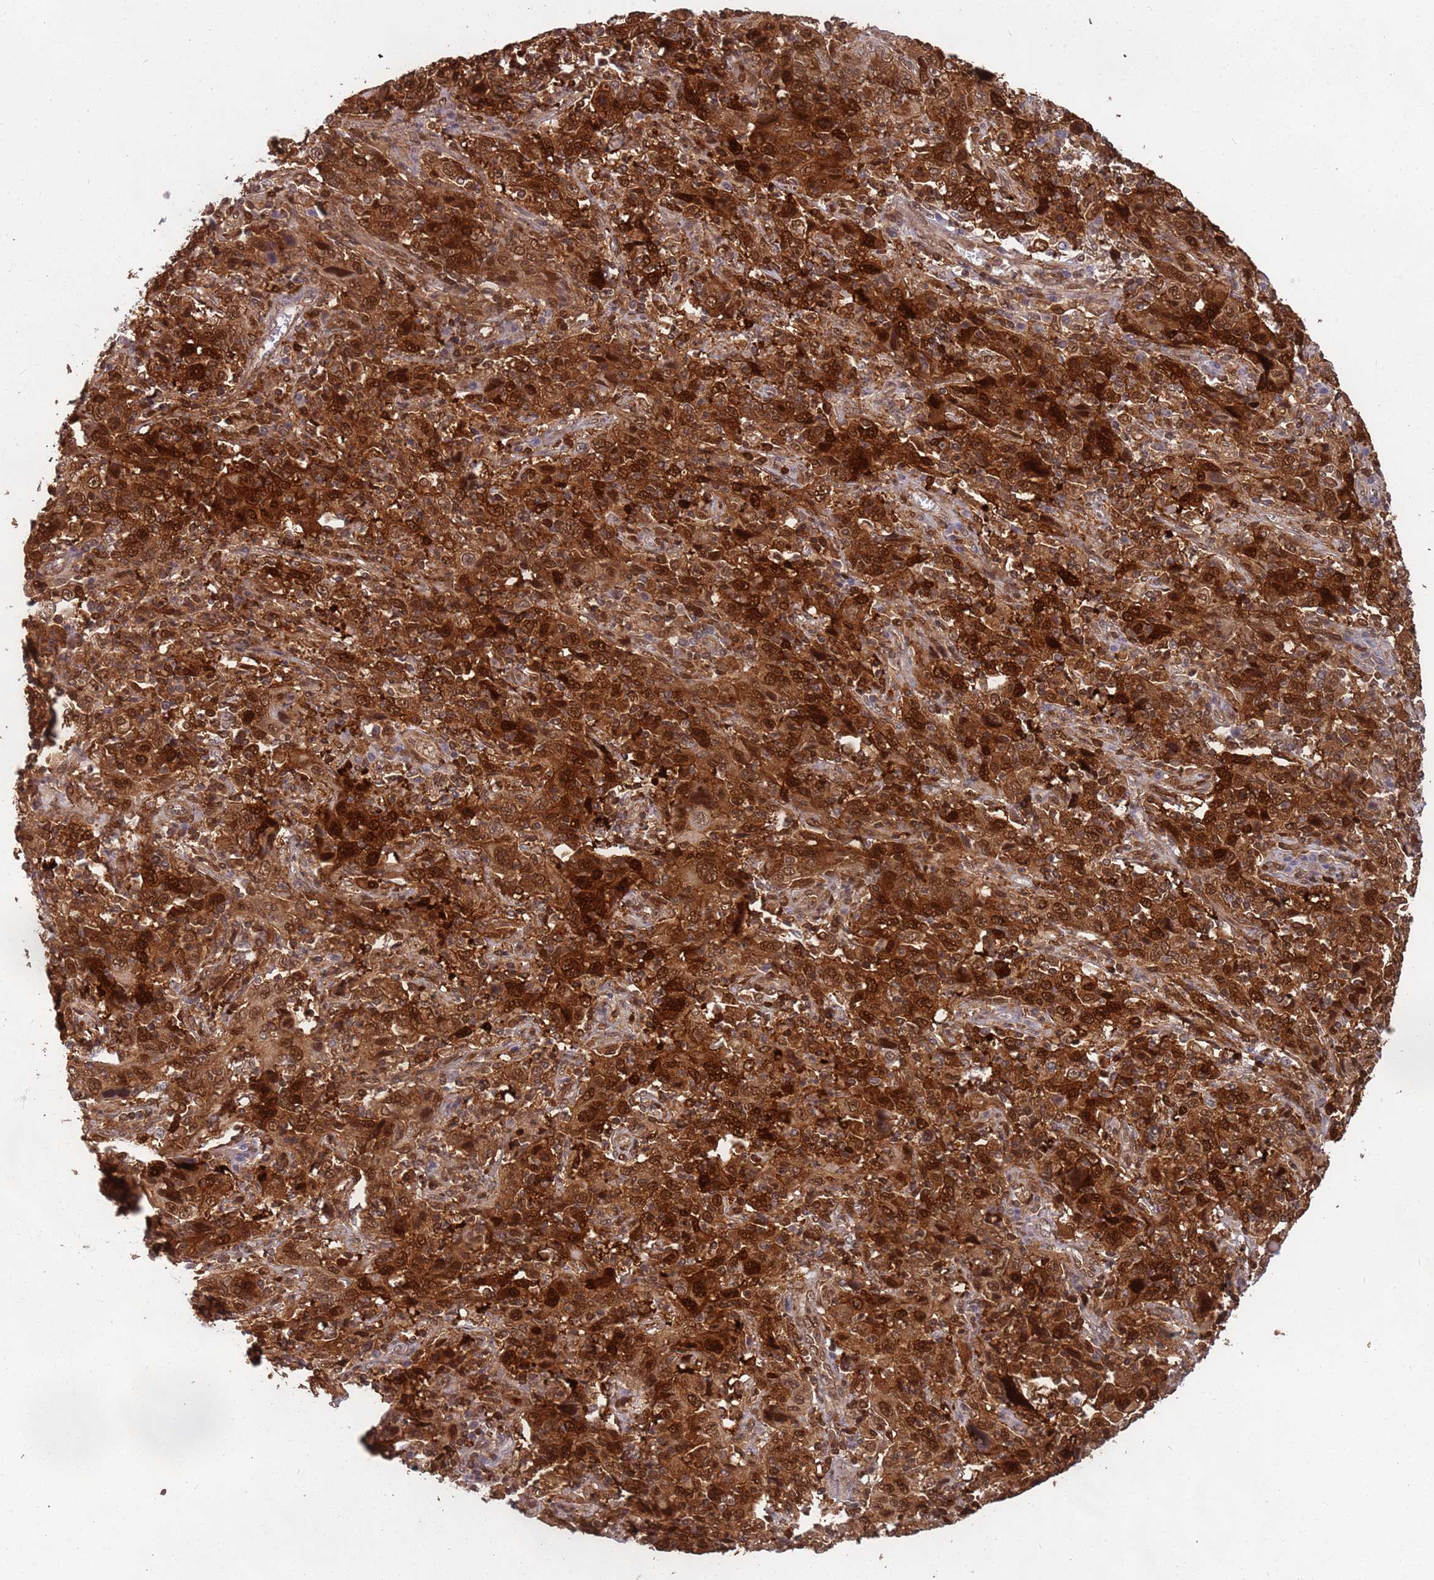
{"staining": {"intensity": "strong", "quantity": ">75%", "location": "cytoplasmic/membranous,nuclear"}, "tissue": "cervical cancer", "cell_type": "Tumor cells", "image_type": "cancer", "snomed": [{"axis": "morphology", "description": "Squamous cell carcinoma, NOS"}, {"axis": "topography", "description": "Cervix"}], "caption": "Immunohistochemistry (IHC) (DAB) staining of human cervical cancer shows strong cytoplasmic/membranous and nuclear protein positivity in approximately >75% of tumor cells.", "gene": "GBP2", "patient": {"sex": "female", "age": 46}}